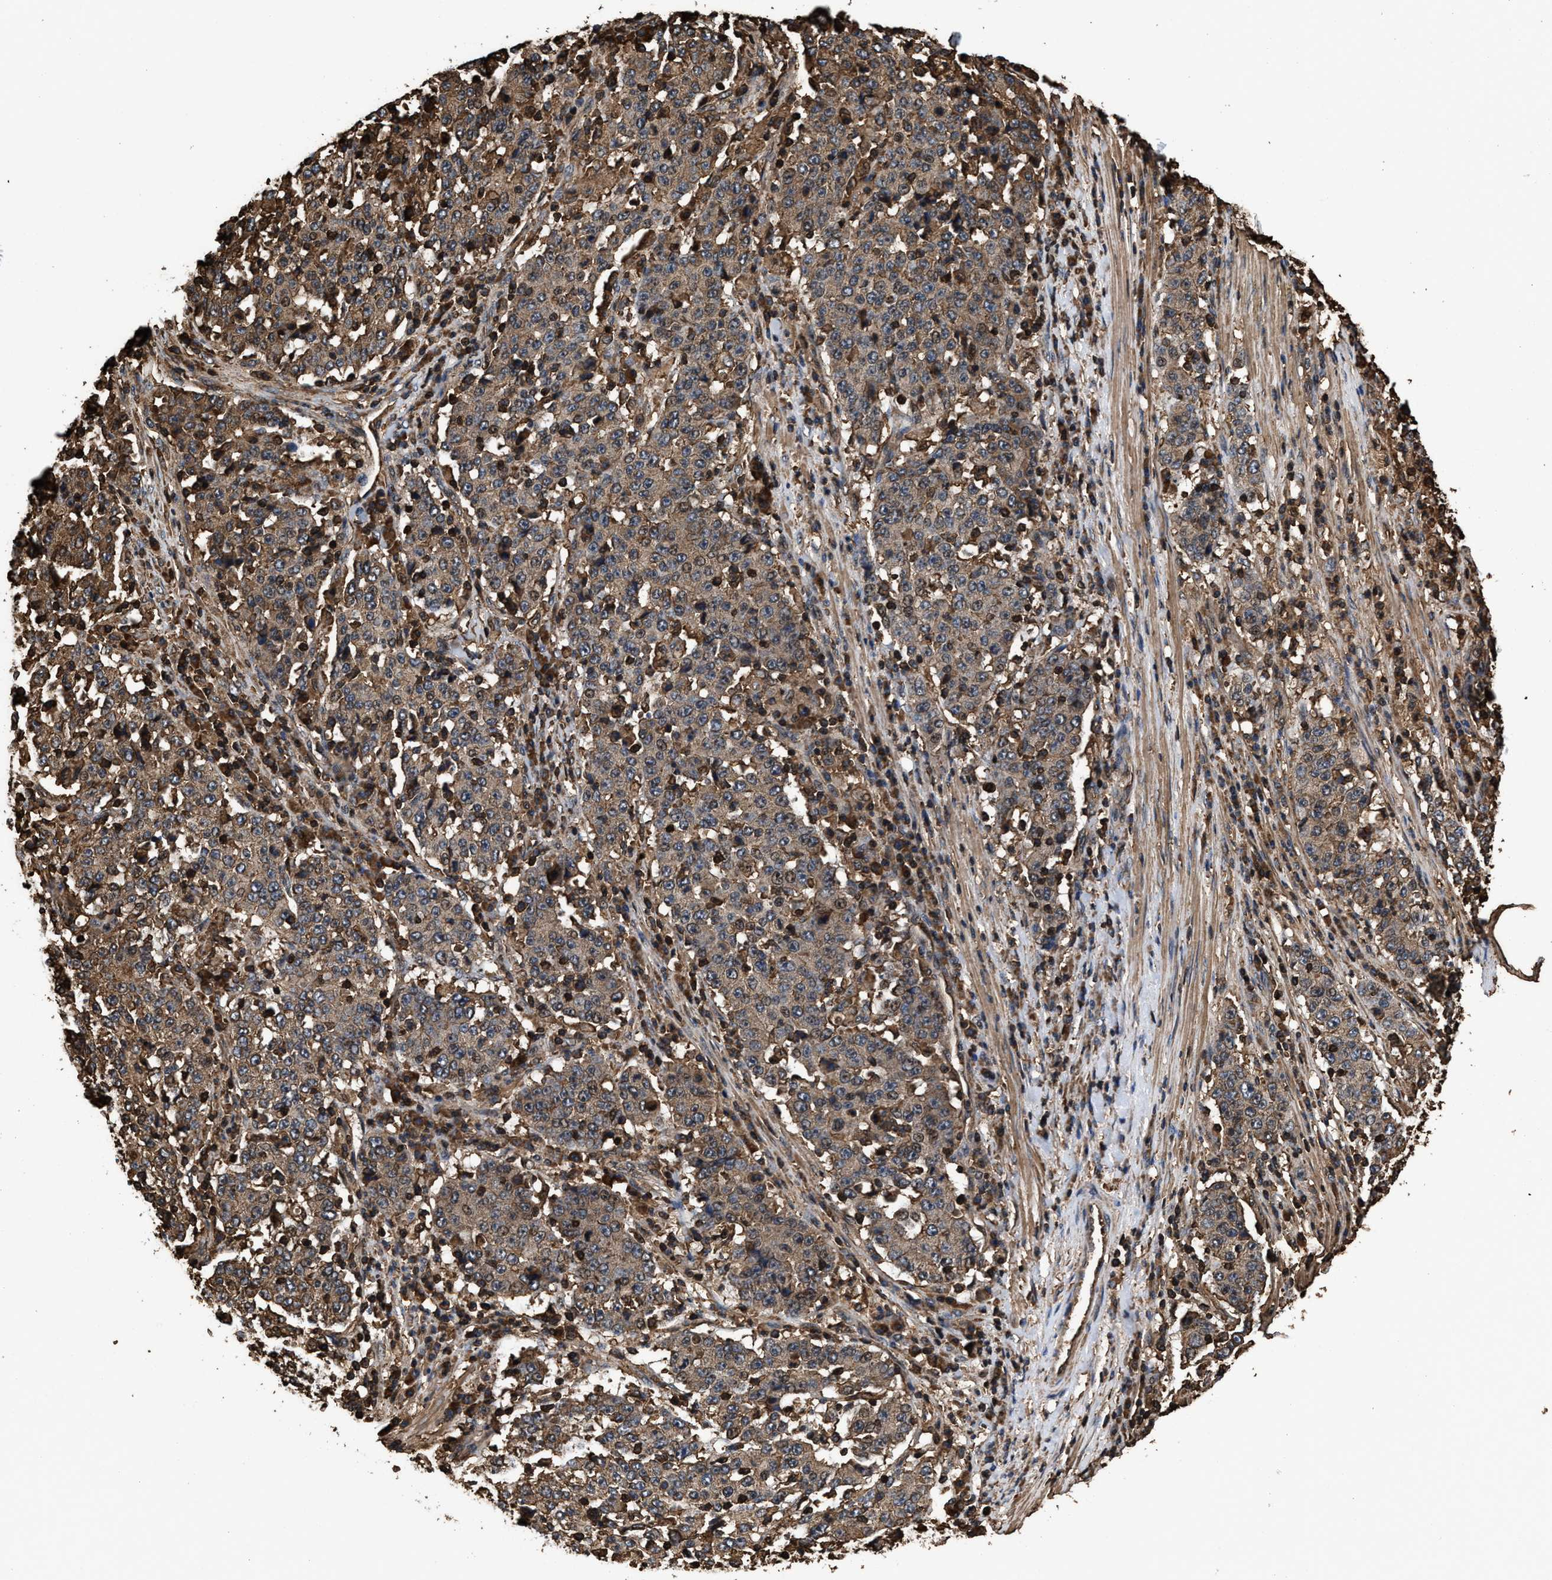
{"staining": {"intensity": "moderate", "quantity": ">75%", "location": "cytoplasmic/membranous"}, "tissue": "stomach cancer", "cell_type": "Tumor cells", "image_type": "cancer", "snomed": [{"axis": "morphology", "description": "Adenocarcinoma, NOS"}, {"axis": "topography", "description": "Stomach"}], "caption": "Brown immunohistochemical staining in human adenocarcinoma (stomach) reveals moderate cytoplasmic/membranous positivity in about >75% of tumor cells. (DAB = brown stain, brightfield microscopy at high magnification).", "gene": "KBTBD2", "patient": {"sex": "male", "age": 59}}